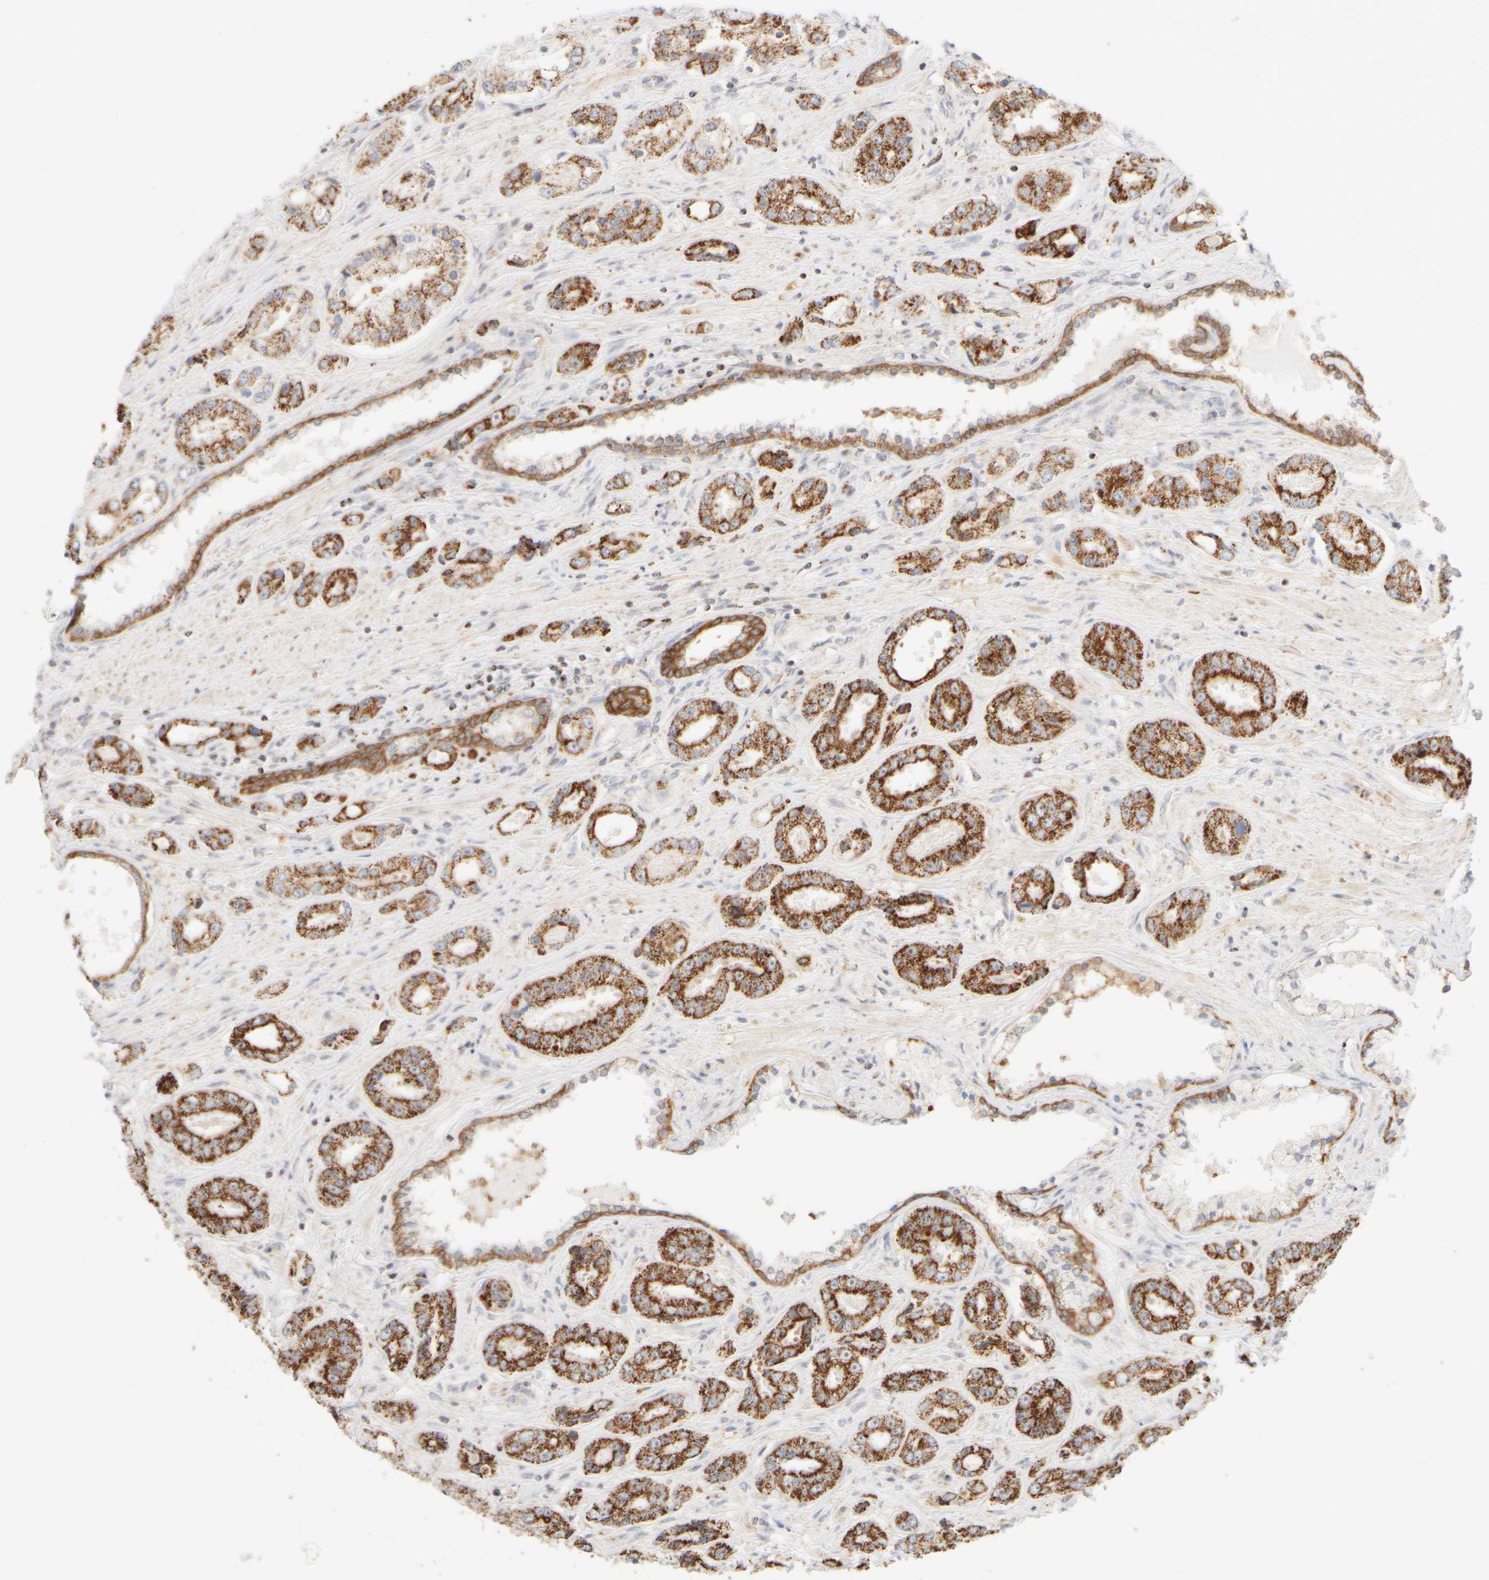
{"staining": {"intensity": "moderate", "quantity": ">75%", "location": "cytoplasmic/membranous"}, "tissue": "prostate cancer", "cell_type": "Tumor cells", "image_type": "cancer", "snomed": [{"axis": "morphology", "description": "Adenocarcinoma, High grade"}, {"axis": "topography", "description": "Prostate"}], "caption": "IHC (DAB) staining of human adenocarcinoma (high-grade) (prostate) demonstrates moderate cytoplasmic/membranous protein staining in approximately >75% of tumor cells. (Brightfield microscopy of DAB IHC at high magnification).", "gene": "PPM1K", "patient": {"sex": "male", "age": 61}}